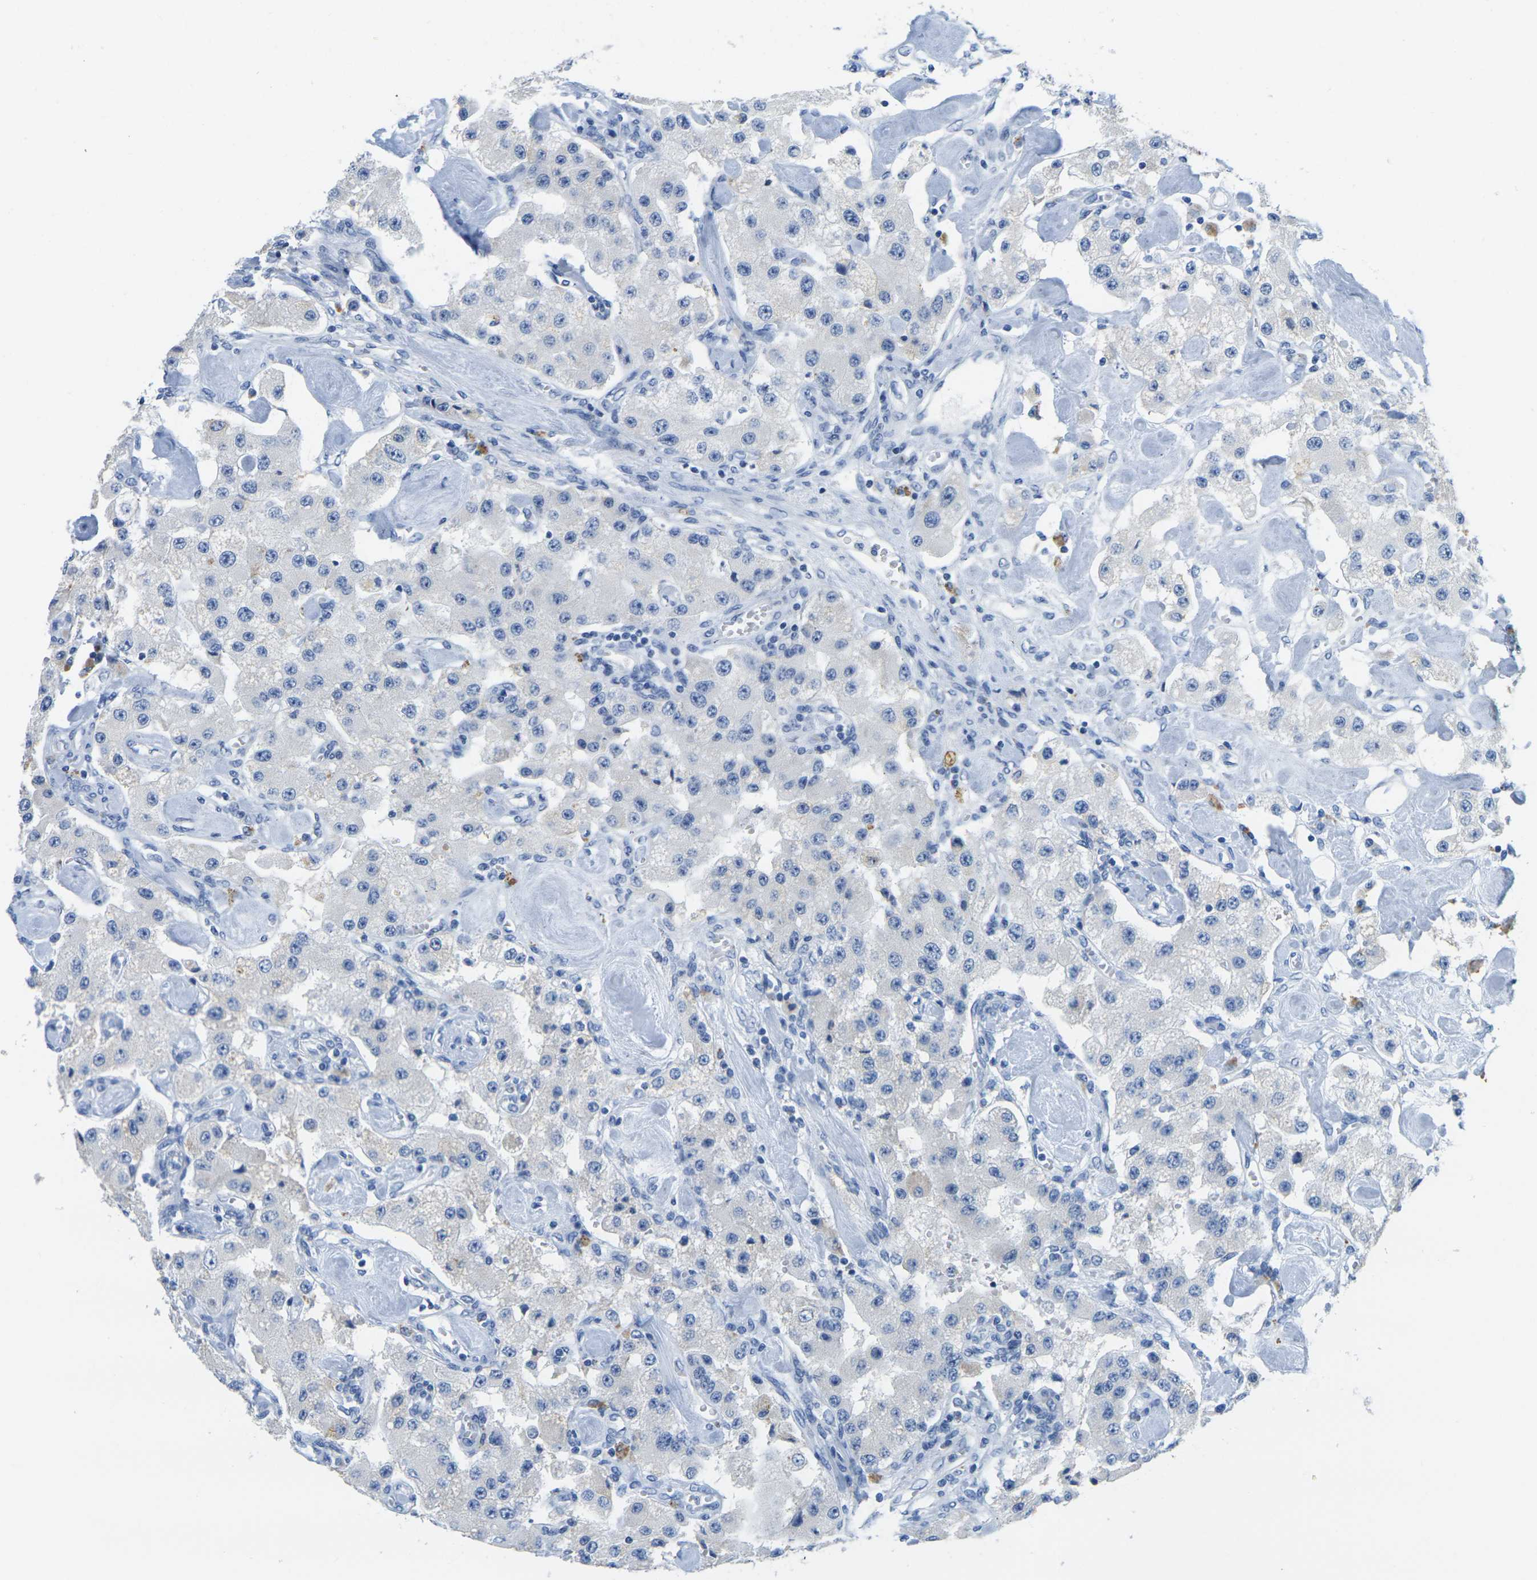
{"staining": {"intensity": "negative", "quantity": "none", "location": "none"}, "tissue": "carcinoid", "cell_type": "Tumor cells", "image_type": "cancer", "snomed": [{"axis": "morphology", "description": "Carcinoid, malignant, NOS"}, {"axis": "topography", "description": "Pancreas"}], "caption": "The immunohistochemistry image has no significant expression in tumor cells of carcinoid tissue.", "gene": "FAM3D", "patient": {"sex": "male", "age": 41}}